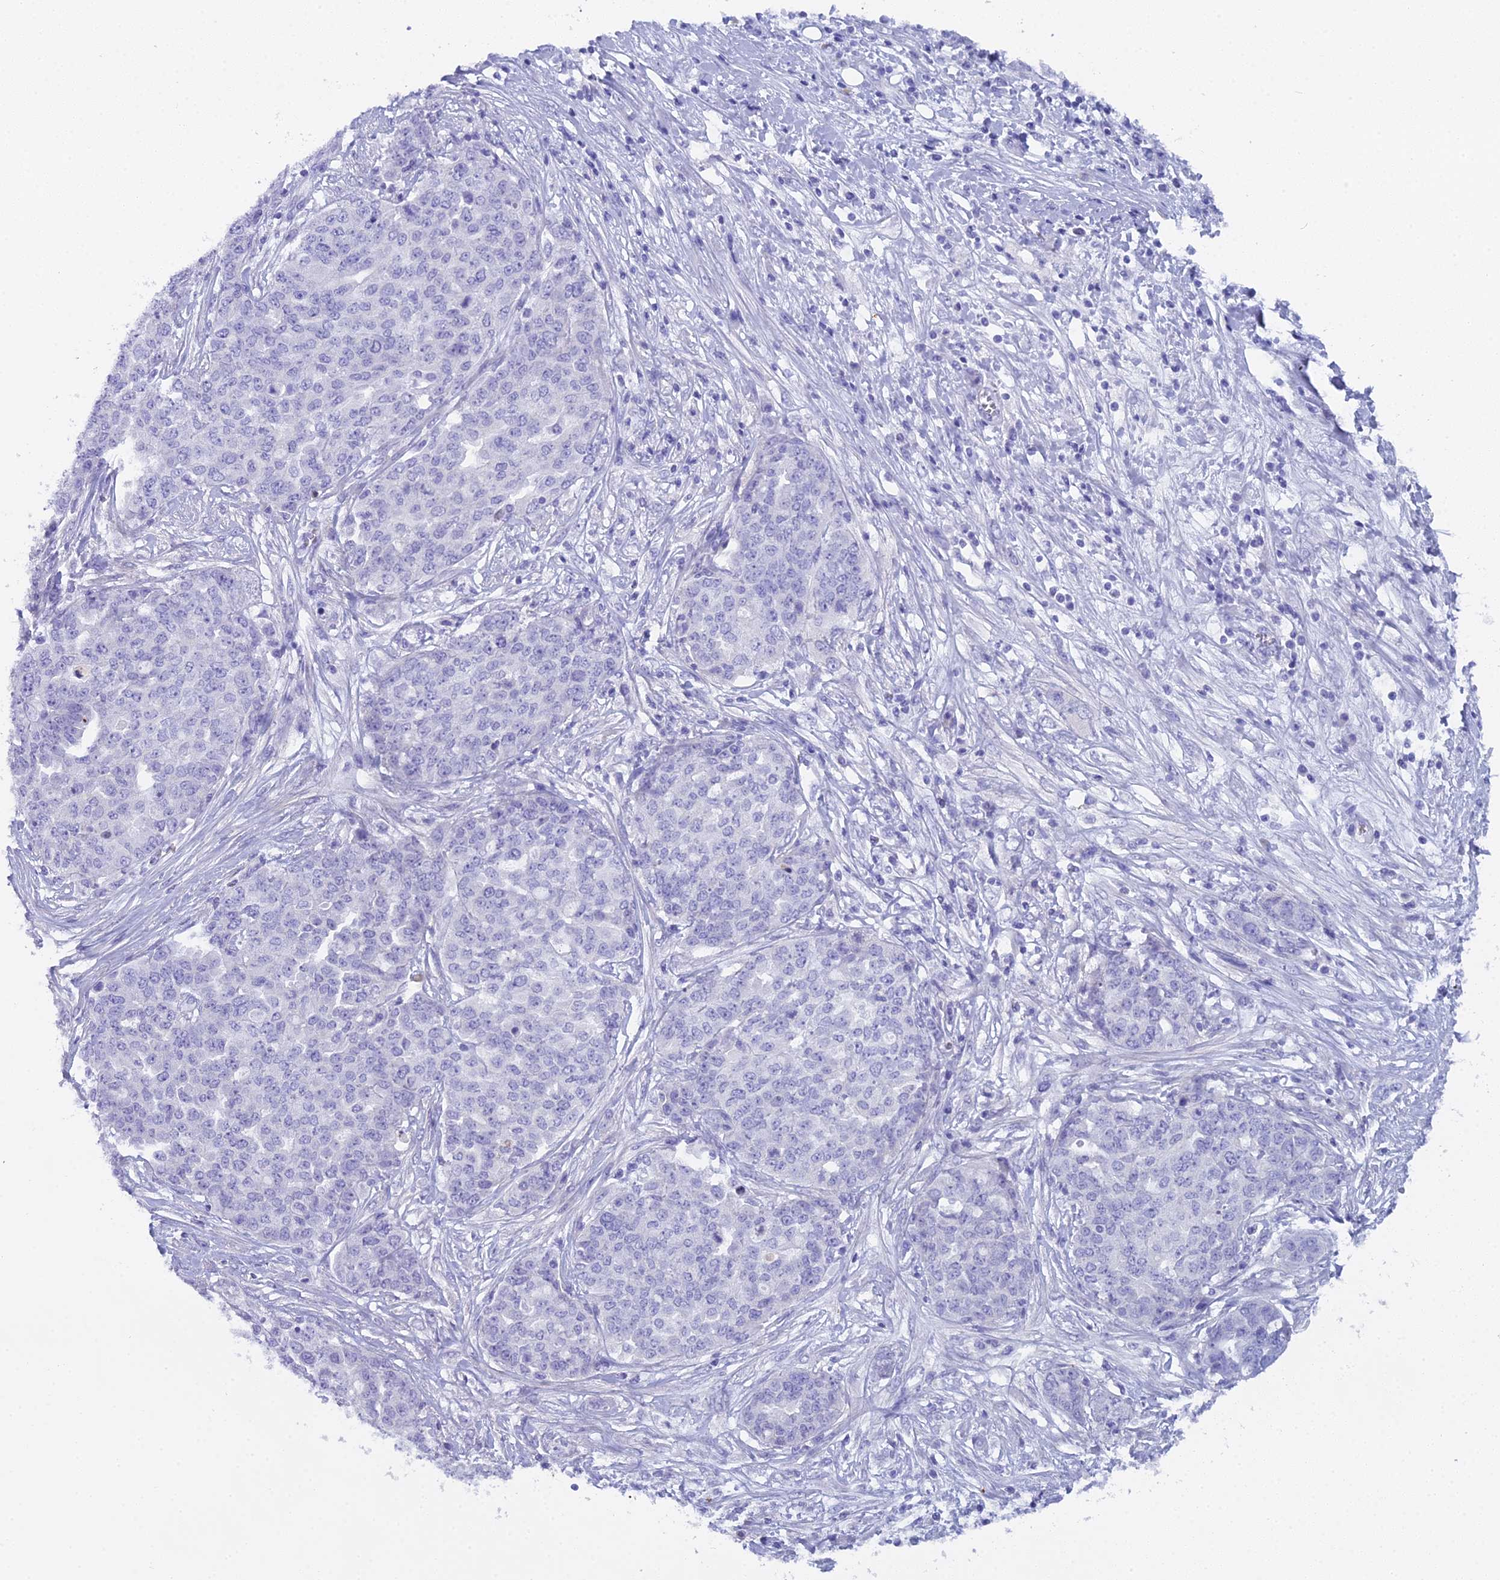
{"staining": {"intensity": "negative", "quantity": "none", "location": "none"}, "tissue": "ovarian cancer", "cell_type": "Tumor cells", "image_type": "cancer", "snomed": [{"axis": "morphology", "description": "Cystadenocarcinoma, serous, NOS"}, {"axis": "topography", "description": "Soft tissue"}, {"axis": "topography", "description": "Ovary"}], "caption": "Human ovarian cancer (serous cystadenocarcinoma) stained for a protein using immunohistochemistry exhibits no expression in tumor cells.", "gene": "UNC80", "patient": {"sex": "female", "age": 57}}